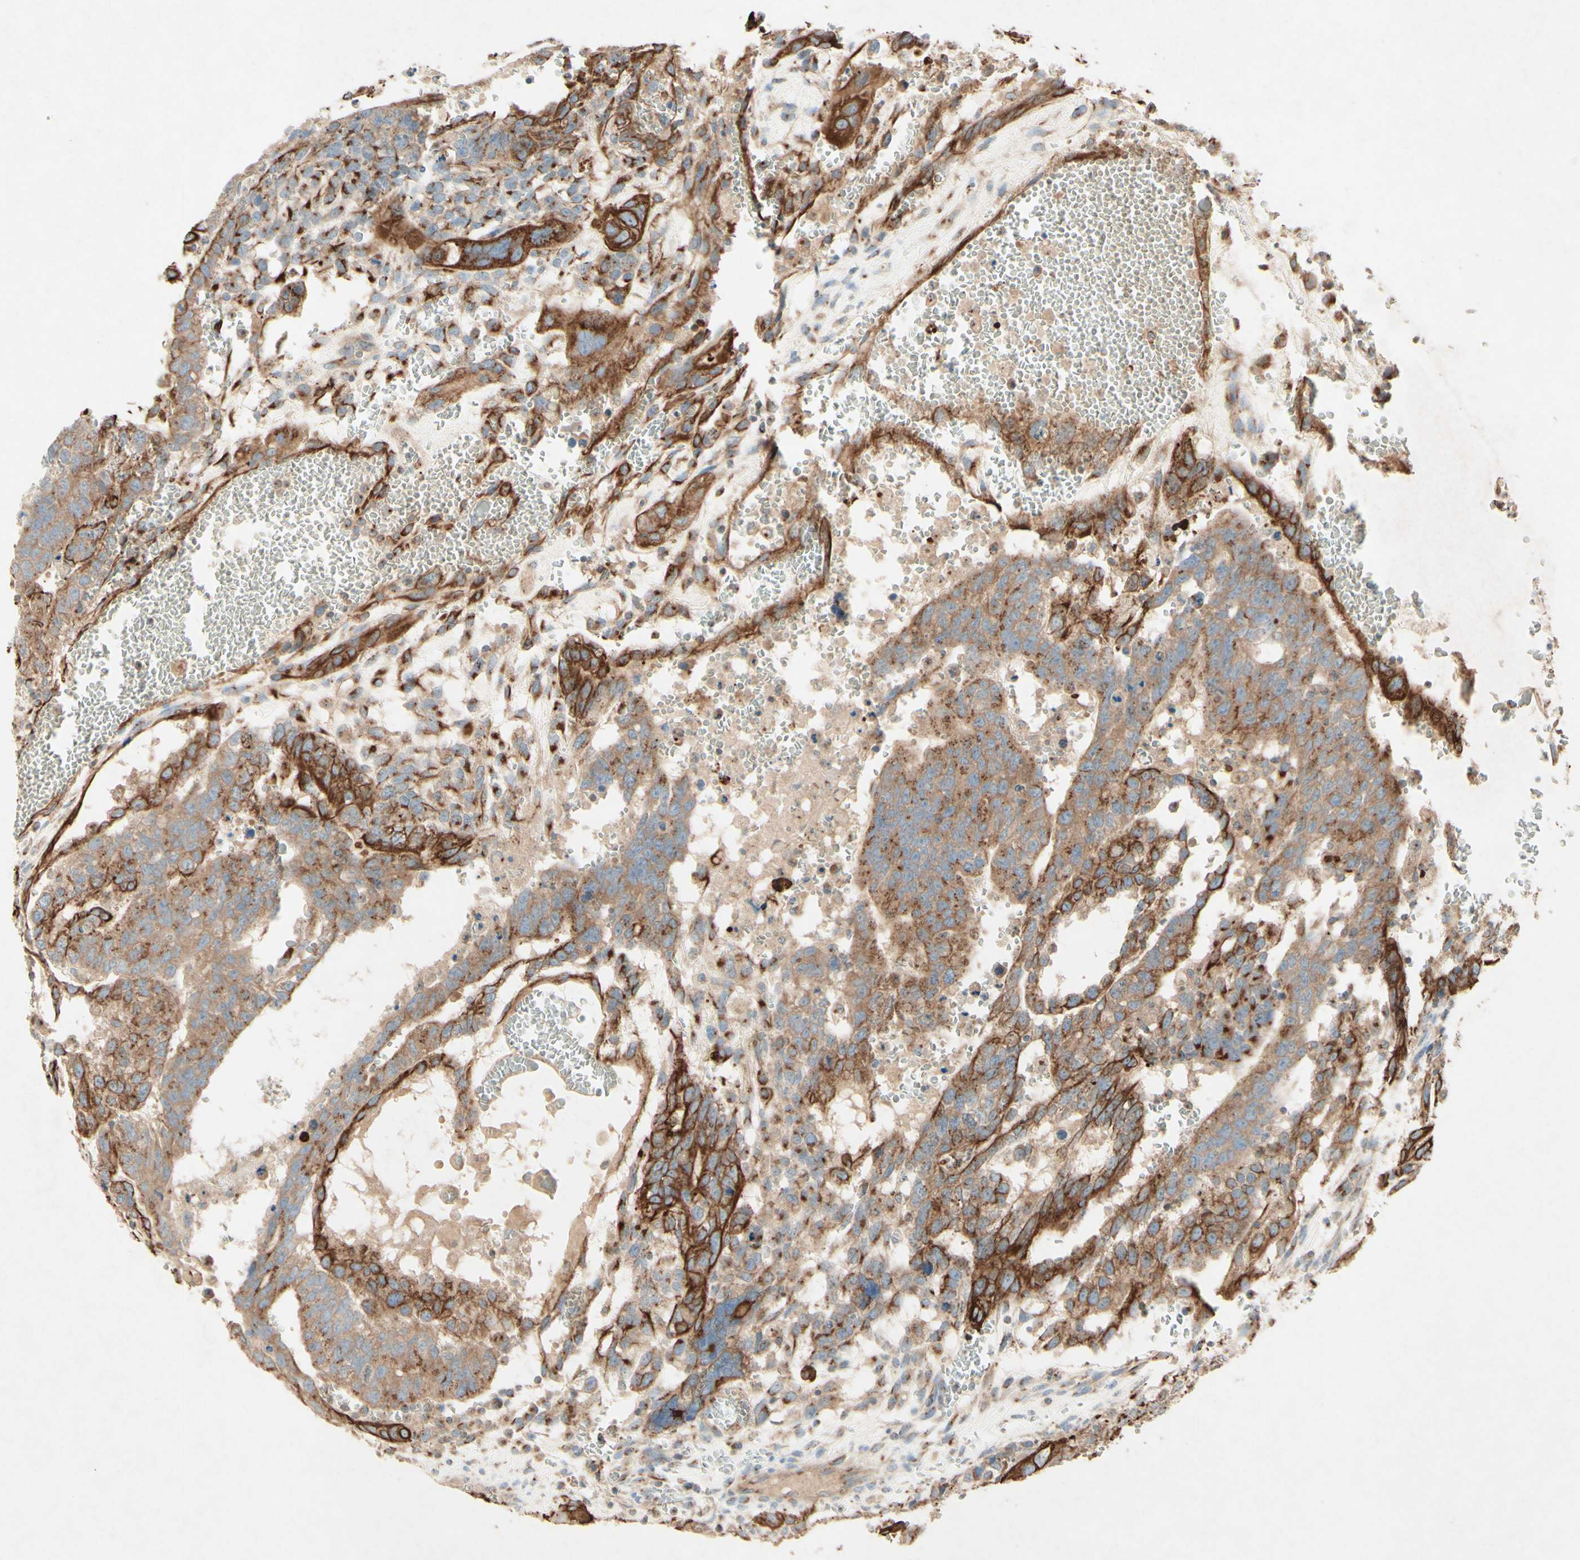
{"staining": {"intensity": "strong", "quantity": "25%-75%", "location": "cytoplasmic/membranous"}, "tissue": "testis cancer", "cell_type": "Tumor cells", "image_type": "cancer", "snomed": [{"axis": "morphology", "description": "Seminoma, NOS"}, {"axis": "morphology", "description": "Carcinoma, Embryonal, NOS"}, {"axis": "topography", "description": "Testis"}], "caption": "Protein expression by immunohistochemistry (IHC) reveals strong cytoplasmic/membranous positivity in about 25%-75% of tumor cells in testis seminoma. Immunohistochemistry stains the protein of interest in brown and the nuclei are stained blue.", "gene": "MTM1", "patient": {"sex": "male", "age": 52}}